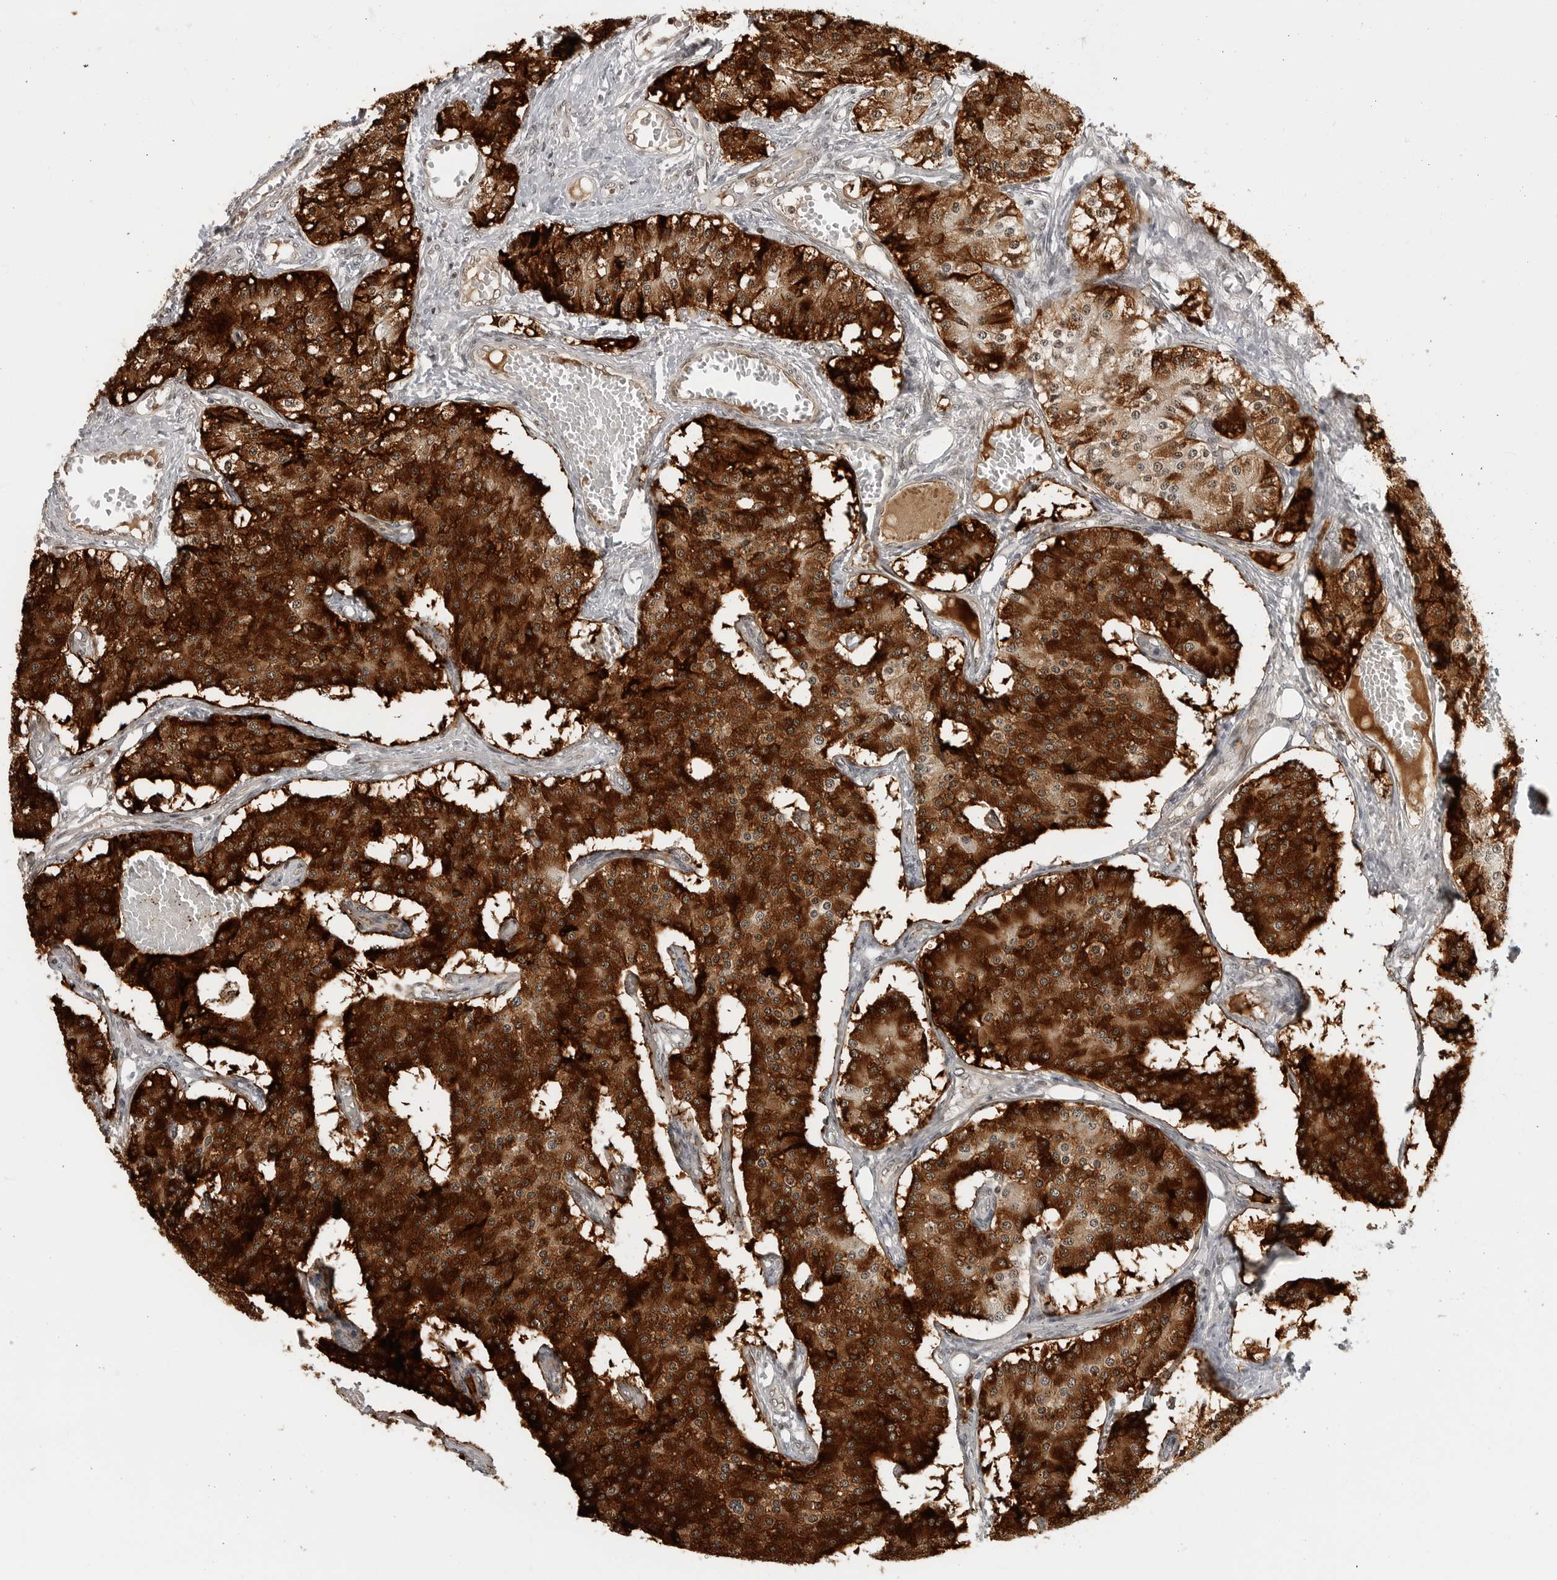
{"staining": {"intensity": "strong", "quantity": ">75%", "location": "cytoplasmic/membranous,nuclear"}, "tissue": "carcinoid", "cell_type": "Tumor cells", "image_type": "cancer", "snomed": [{"axis": "morphology", "description": "Carcinoid, malignant, NOS"}, {"axis": "topography", "description": "Colon"}], "caption": "Protein analysis of malignant carcinoid tissue reveals strong cytoplasmic/membranous and nuclear expression in about >75% of tumor cells. (DAB IHC, brown staining for protein, blue staining for nuclei).", "gene": "C8orf33", "patient": {"sex": "female", "age": 52}}